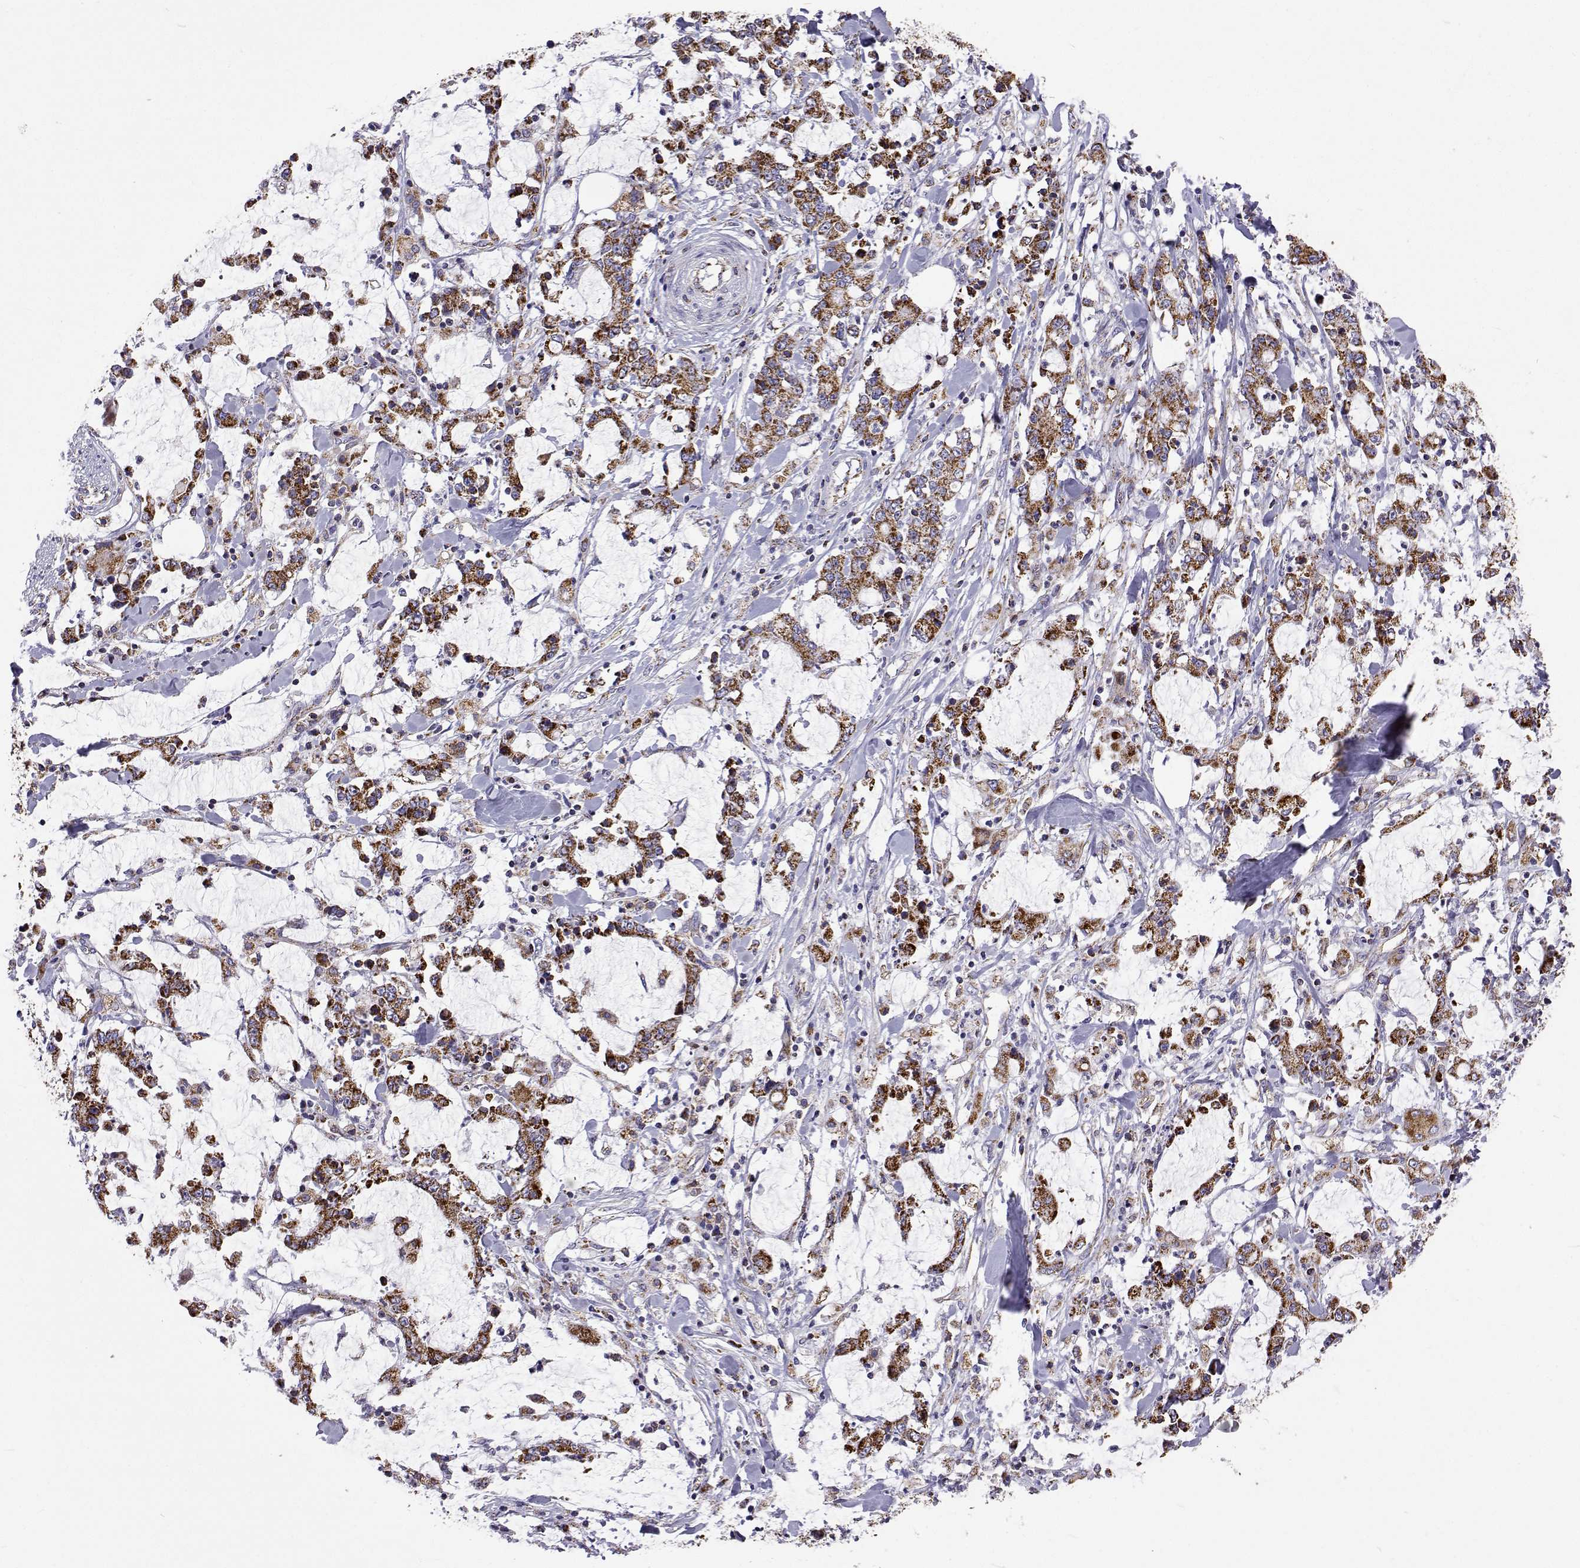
{"staining": {"intensity": "moderate", "quantity": ">75%", "location": "cytoplasmic/membranous"}, "tissue": "stomach cancer", "cell_type": "Tumor cells", "image_type": "cancer", "snomed": [{"axis": "morphology", "description": "Adenocarcinoma, NOS"}, {"axis": "topography", "description": "Stomach, upper"}], "caption": "DAB immunohistochemical staining of stomach cancer demonstrates moderate cytoplasmic/membranous protein staining in approximately >75% of tumor cells.", "gene": "MCCC2", "patient": {"sex": "male", "age": 68}}